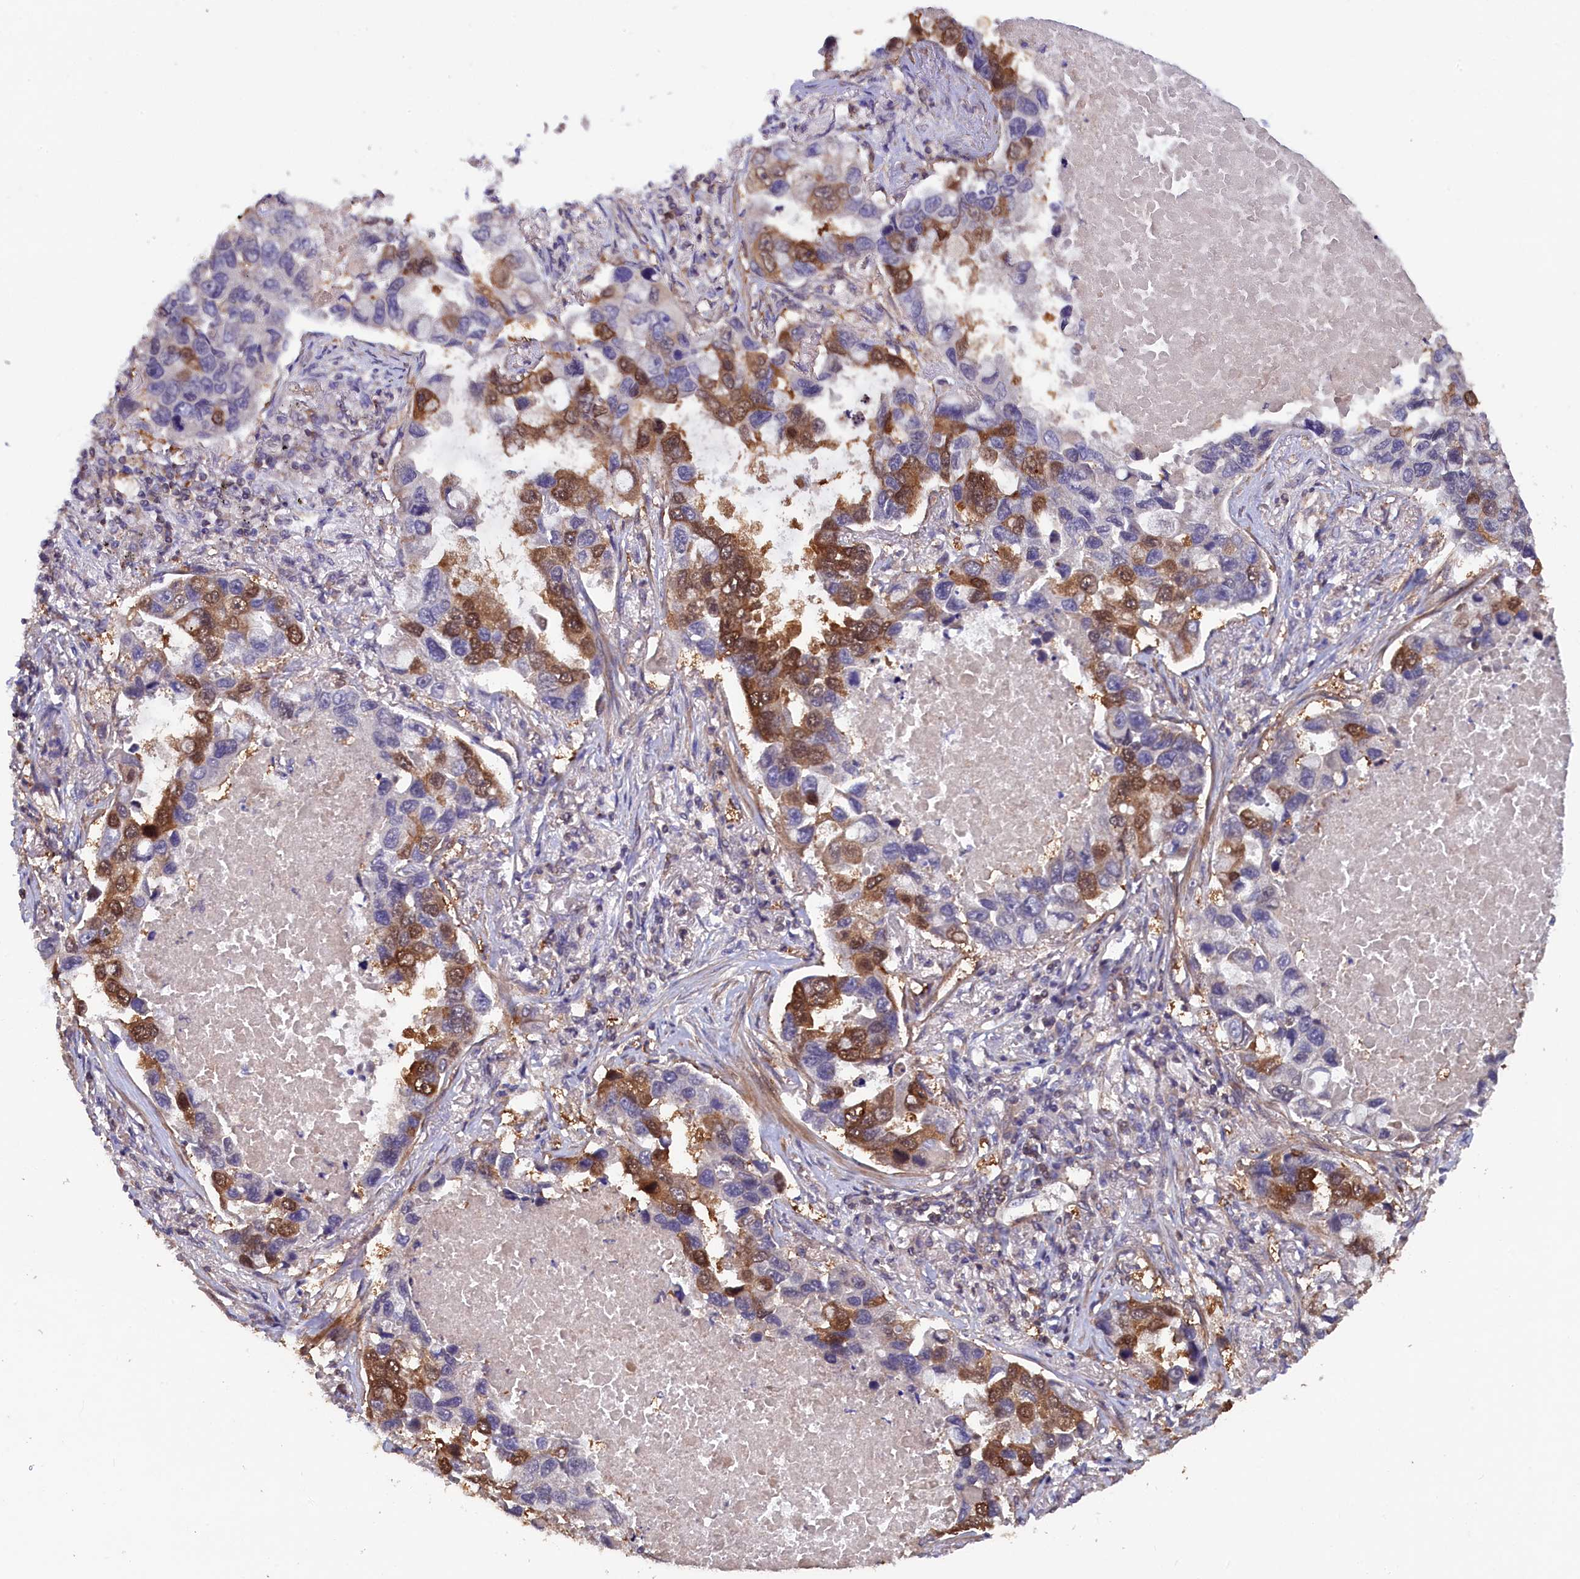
{"staining": {"intensity": "moderate", "quantity": "25%-75%", "location": "cytoplasmic/membranous,nuclear"}, "tissue": "lung cancer", "cell_type": "Tumor cells", "image_type": "cancer", "snomed": [{"axis": "morphology", "description": "Adenocarcinoma, NOS"}, {"axis": "topography", "description": "Lung"}], "caption": "Lung adenocarcinoma tissue displays moderate cytoplasmic/membranous and nuclear positivity in about 25%-75% of tumor cells, visualized by immunohistochemistry. The protein is stained brown, and the nuclei are stained in blue (DAB IHC with brightfield microscopy, high magnification).", "gene": "JPT2", "patient": {"sex": "male", "age": 64}}